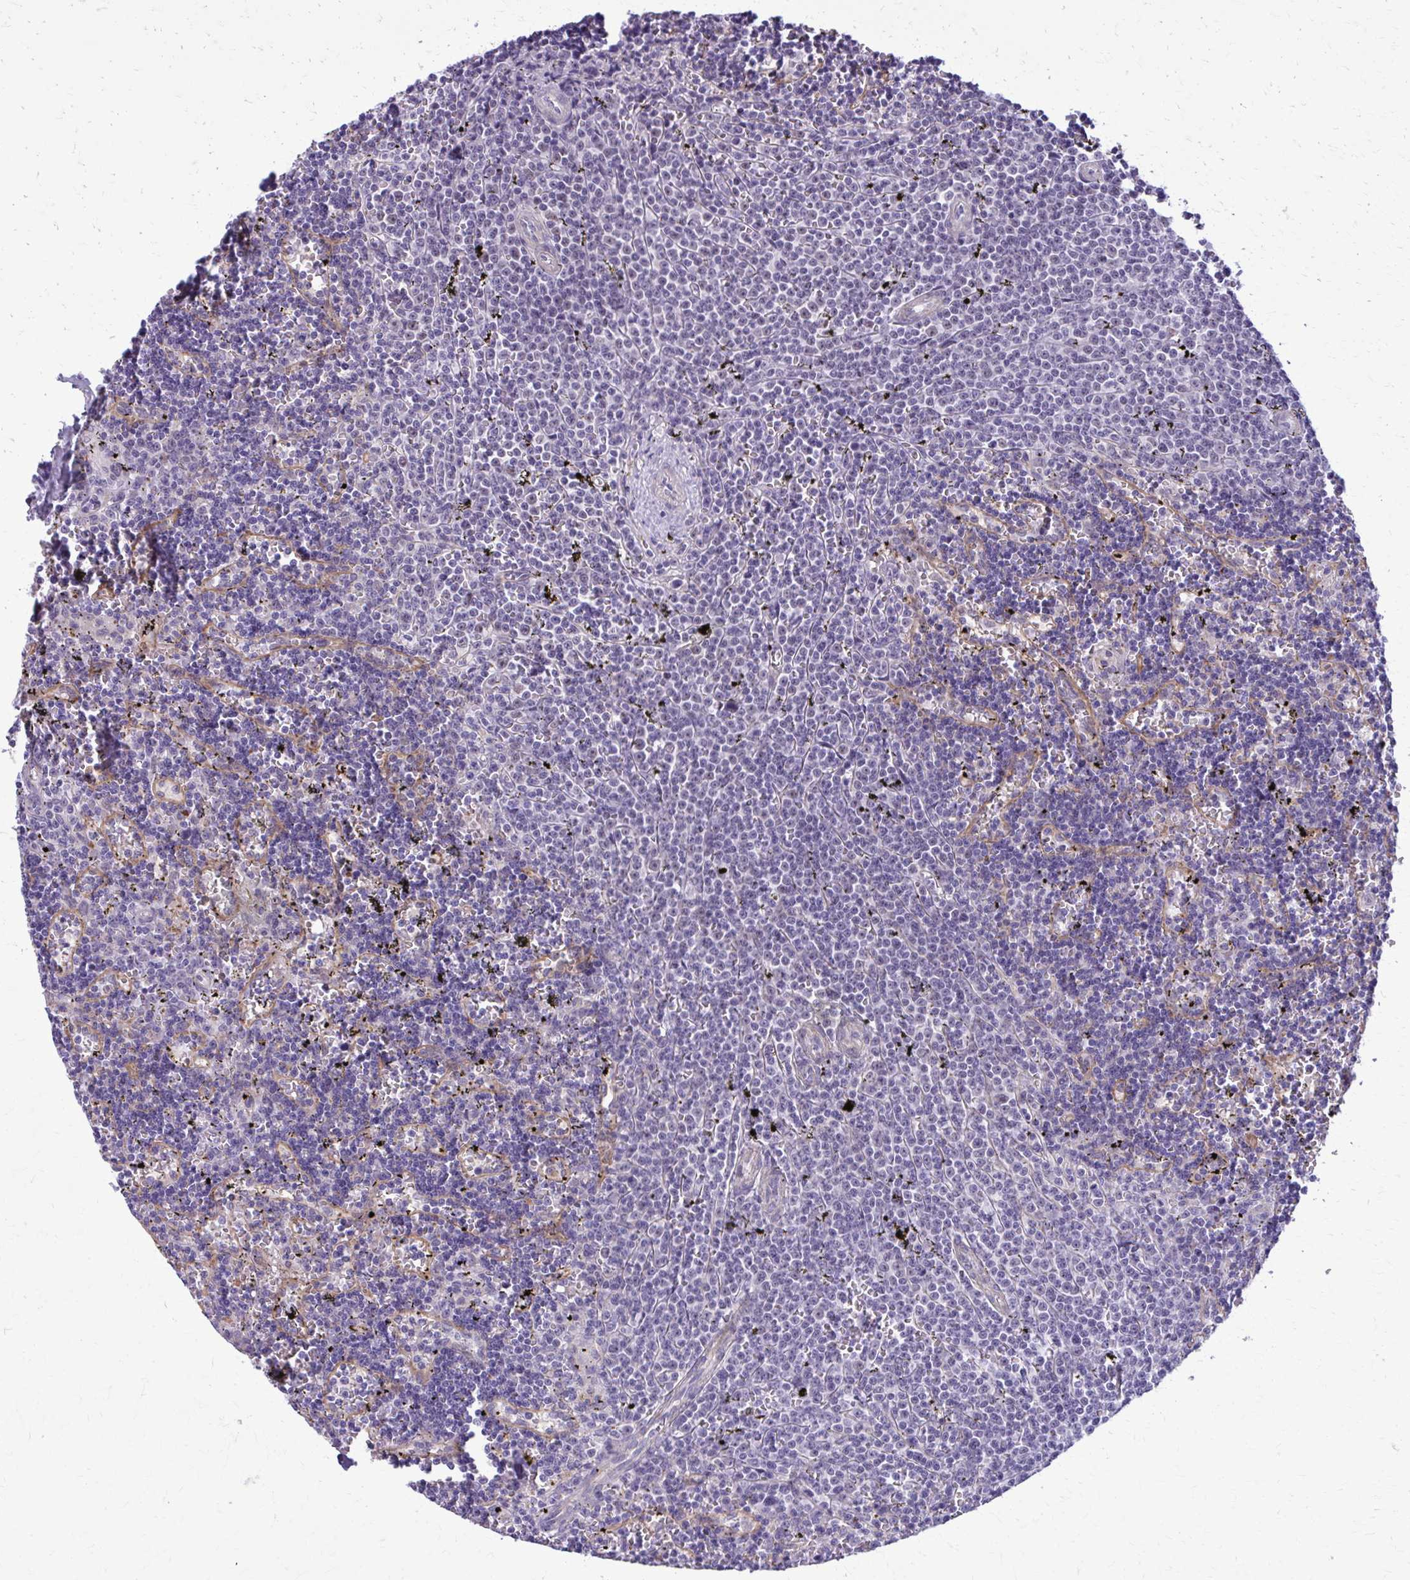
{"staining": {"intensity": "negative", "quantity": "none", "location": "none"}, "tissue": "lymphoma", "cell_type": "Tumor cells", "image_type": "cancer", "snomed": [{"axis": "morphology", "description": "Malignant lymphoma, non-Hodgkin's type, Low grade"}, {"axis": "topography", "description": "Spleen"}], "caption": "IHC micrograph of neoplastic tissue: low-grade malignant lymphoma, non-Hodgkin's type stained with DAB reveals no significant protein staining in tumor cells. (Immunohistochemistry, brightfield microscopy, high magnification).", "gene": "NUMBL", "patient": {"sex": "male", "age": 60}}